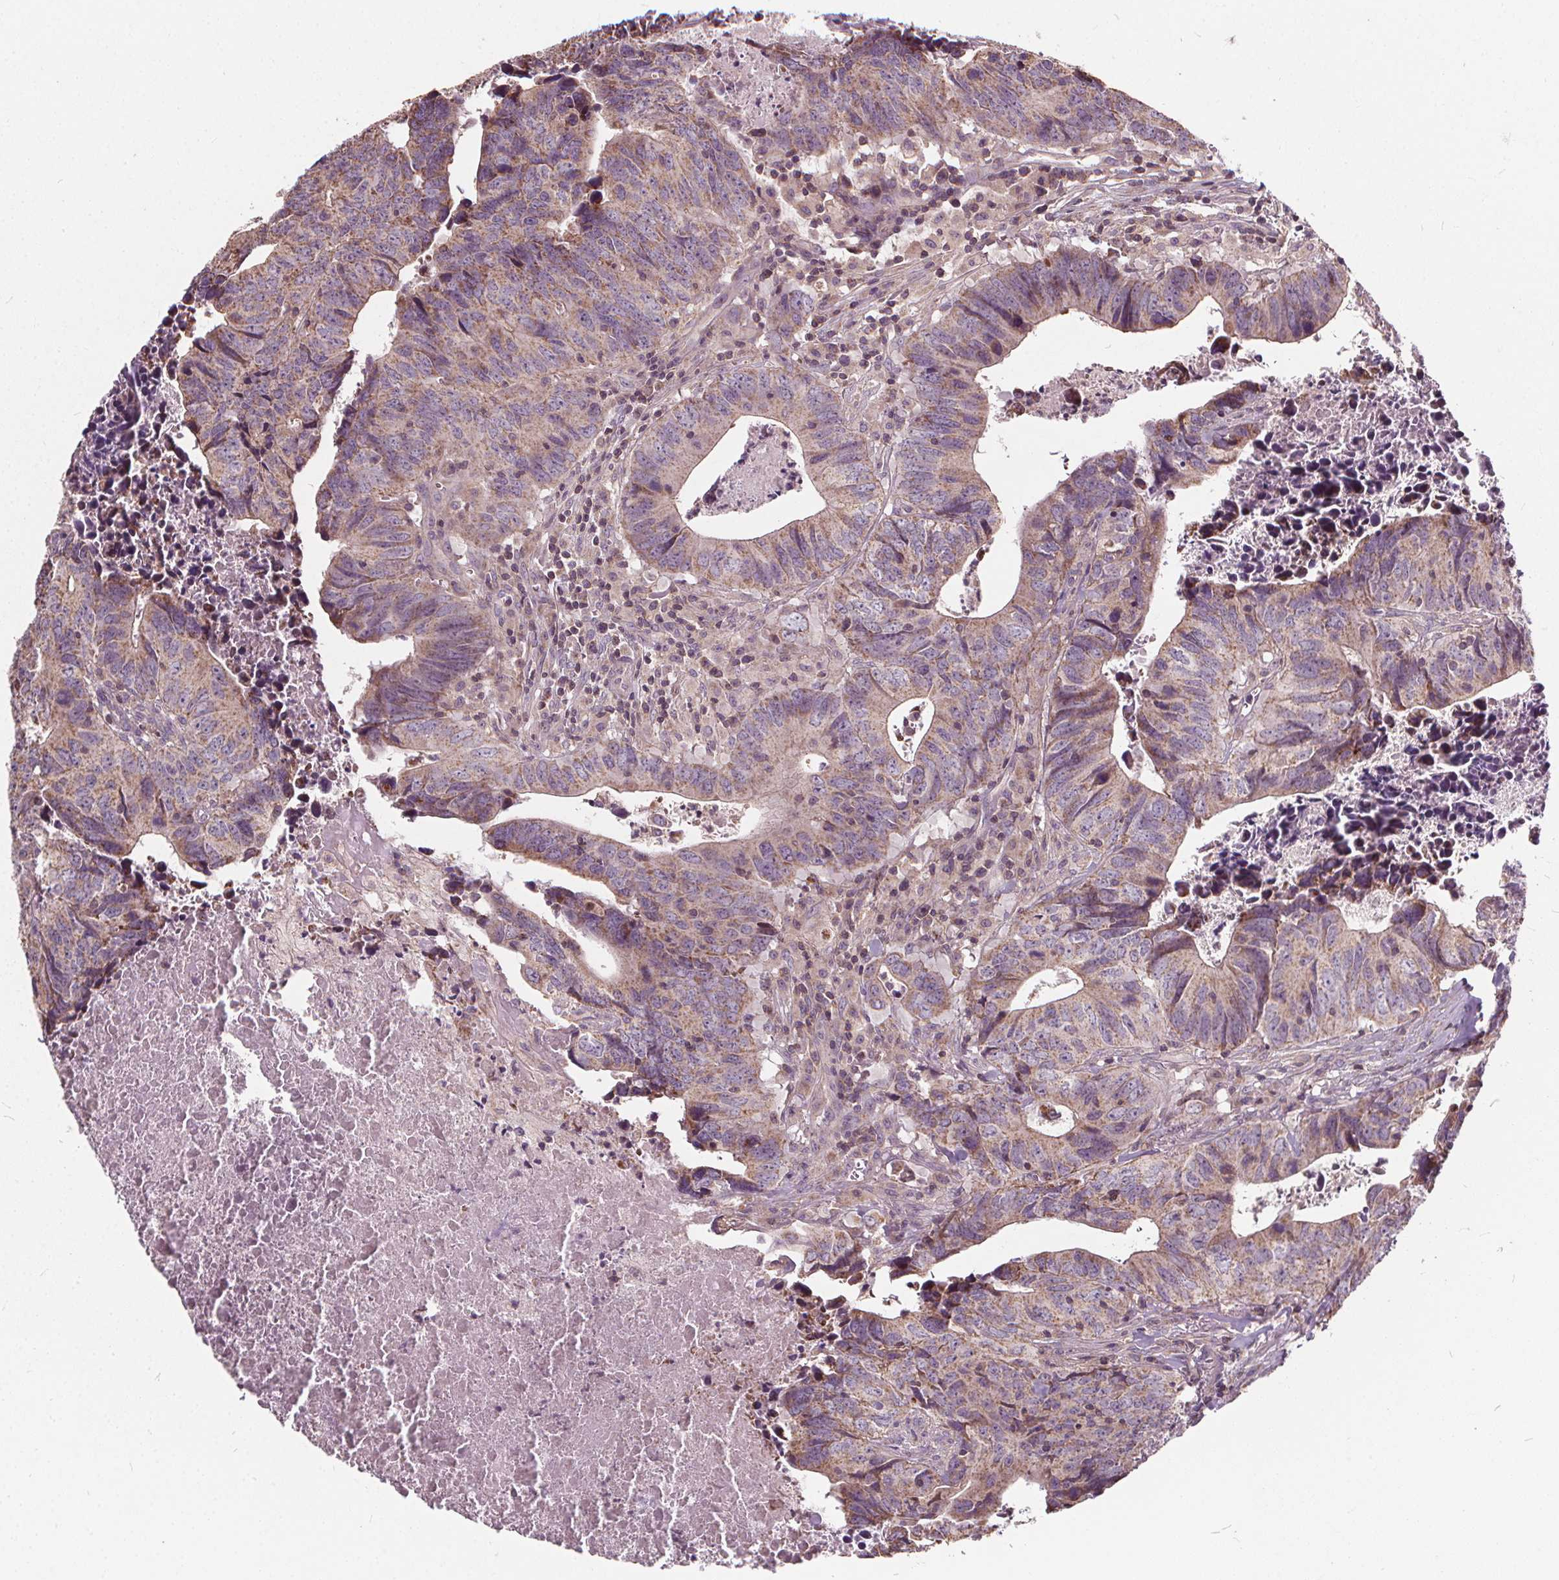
{"staining": {"intensity": "moderate", "quantity": ">75%", "location": "cytoplasmic/membranous"}, "tissue": "colorectal cancer", "cell_type": "Tumor cells", "image_type": "cancer", "snomed": [{"axis": "morphology", "description": "Adenocarcinoma, NOS"}, {"axis": "topography", "description": "Colon"}], "caption": "Protein expression analysis of colorectal cancer (adenocarcinoma) displays moderate cytoplasmic/membranous expression in about >75% of tumor cells. The staining was performed using DAB, with brown indicating positive protein expression. Nuclei are stained blue with hematoxylin.", "gene": "ORAI2", "patient": {"sex": "female", "age": 82}}